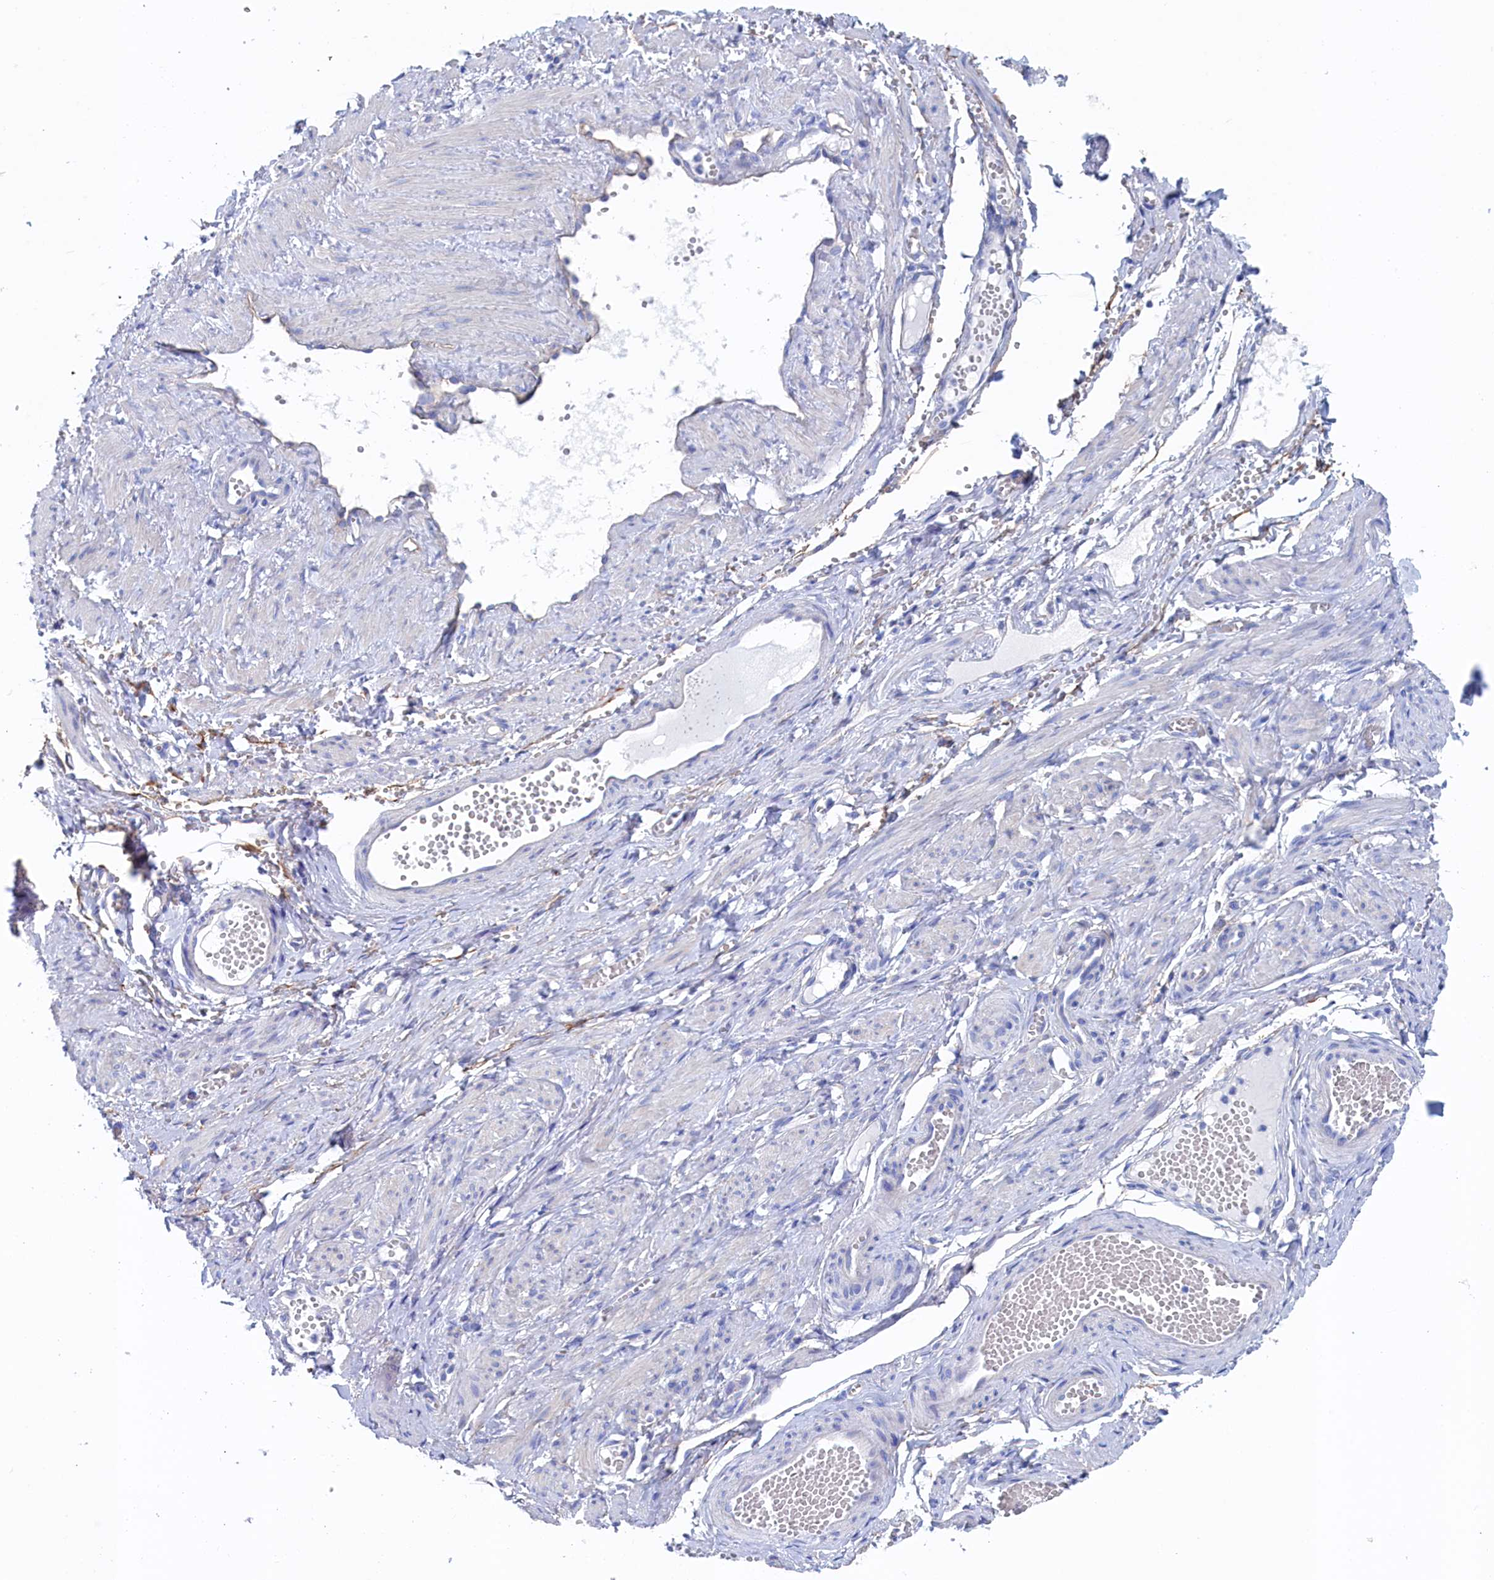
{"staining": {"intensity": "negative", "quantity": "none", "location": "none"}, "tissue": "soft tissue", "cell_type": "Chondrocytes", "image_type": "normal", "snomed": [{"axis": "morphology", "description": "Normal tissue, NOS"}, {"axis": "topography", "description": "Smooth muscle"}, {"axis": "topography", "description": "Peripheral nerve tissue"}], "caption": "Chondrocytes show no significant protein staining in unremarkable soft tissue. (IHC, brightfield microscopy, high magnification).", "gene": "TMOD2", "patient": {"sex": "female", "age": 39}}